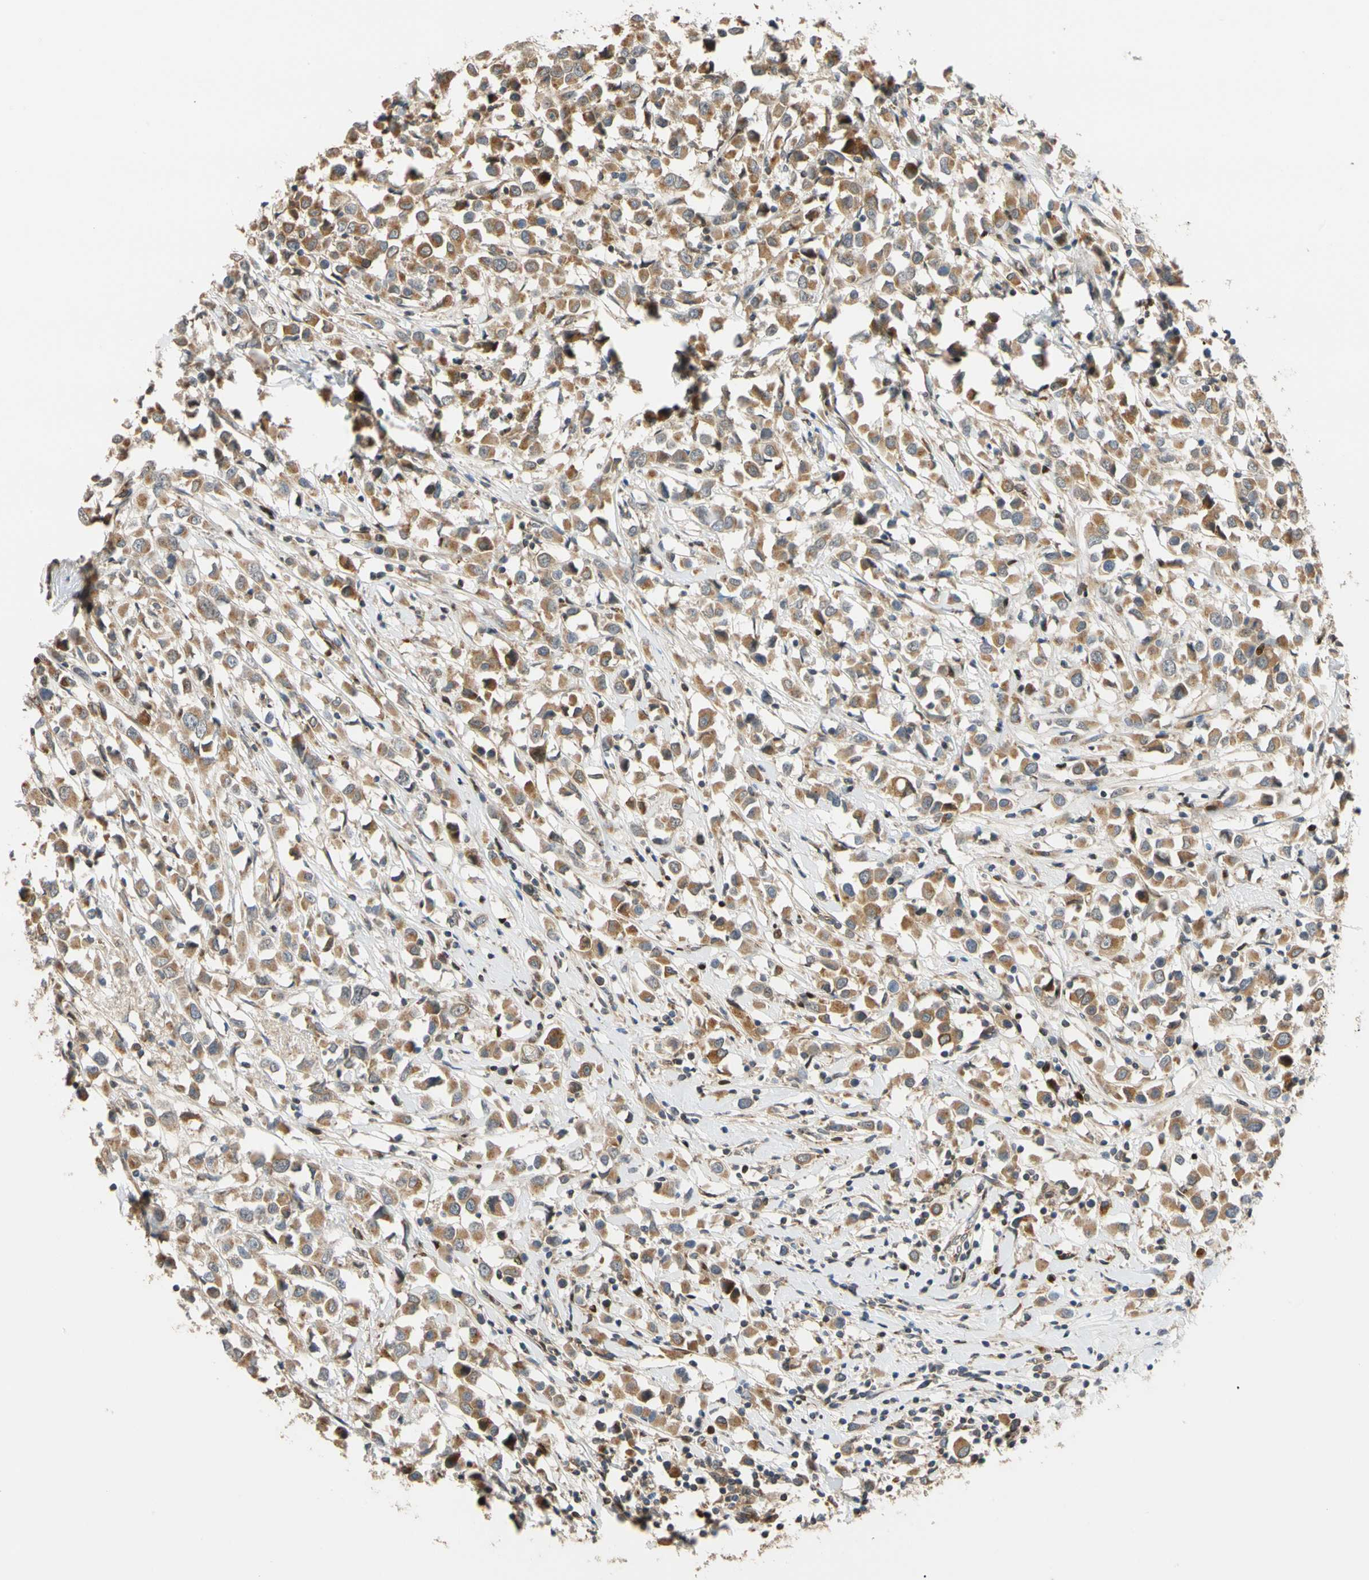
{"staining": {"intensity": "moderate", "quantity": ">75%", "location": "cytoplasmic/membranous"}, "tissue": "breast cancer", "cell_type": "Tumor cells", "image_type": "cancer", "snomed": [{"axis": "morphology", "description": "Duct carcinoma"}, {"axis": "topography", "description": "Breast"}], "caption": "Protein analysis of breast intraductal carcinoma tissue displays moderate cytoplasmic/membranous positivity in approximately >75% of tumor cells.", "gene": "IP6K2", "patient": {"sex": "female", "age": 61}}